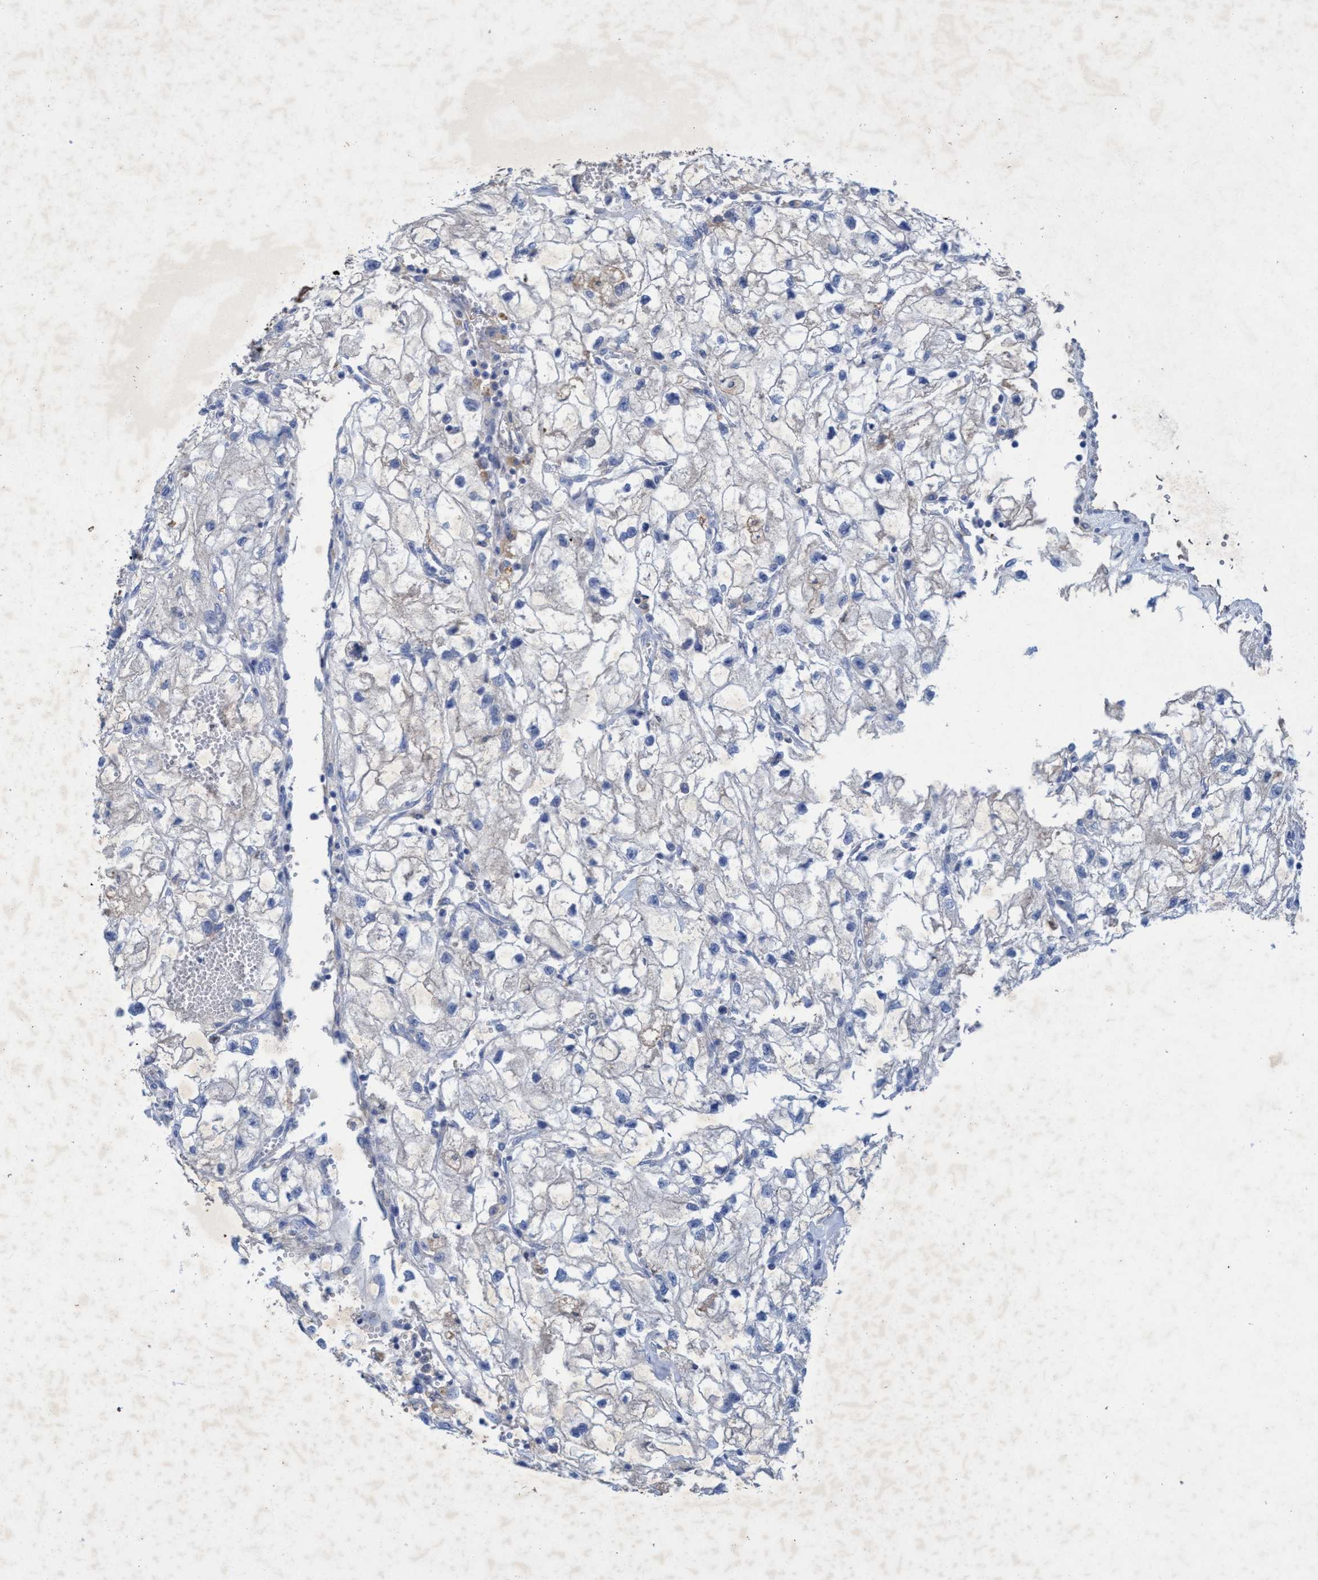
{"staining": {"intensity": "negative", "quantity": "none", "location": "none"}, "tissue": "renal cancer", "cell_type": "Tumor cells", "image_type": "cancer", "snomed": [{"axis": "morphology", "description": "Adenocarcinoma, NOS"}, {"axis": "topography", "description": "Kidney"}], "caption": "Tumor cells show no significant protein positivity in renal adenocarcinoma.", "gene": "GULP1", "patient": {"sex": "female", "age": 70}}